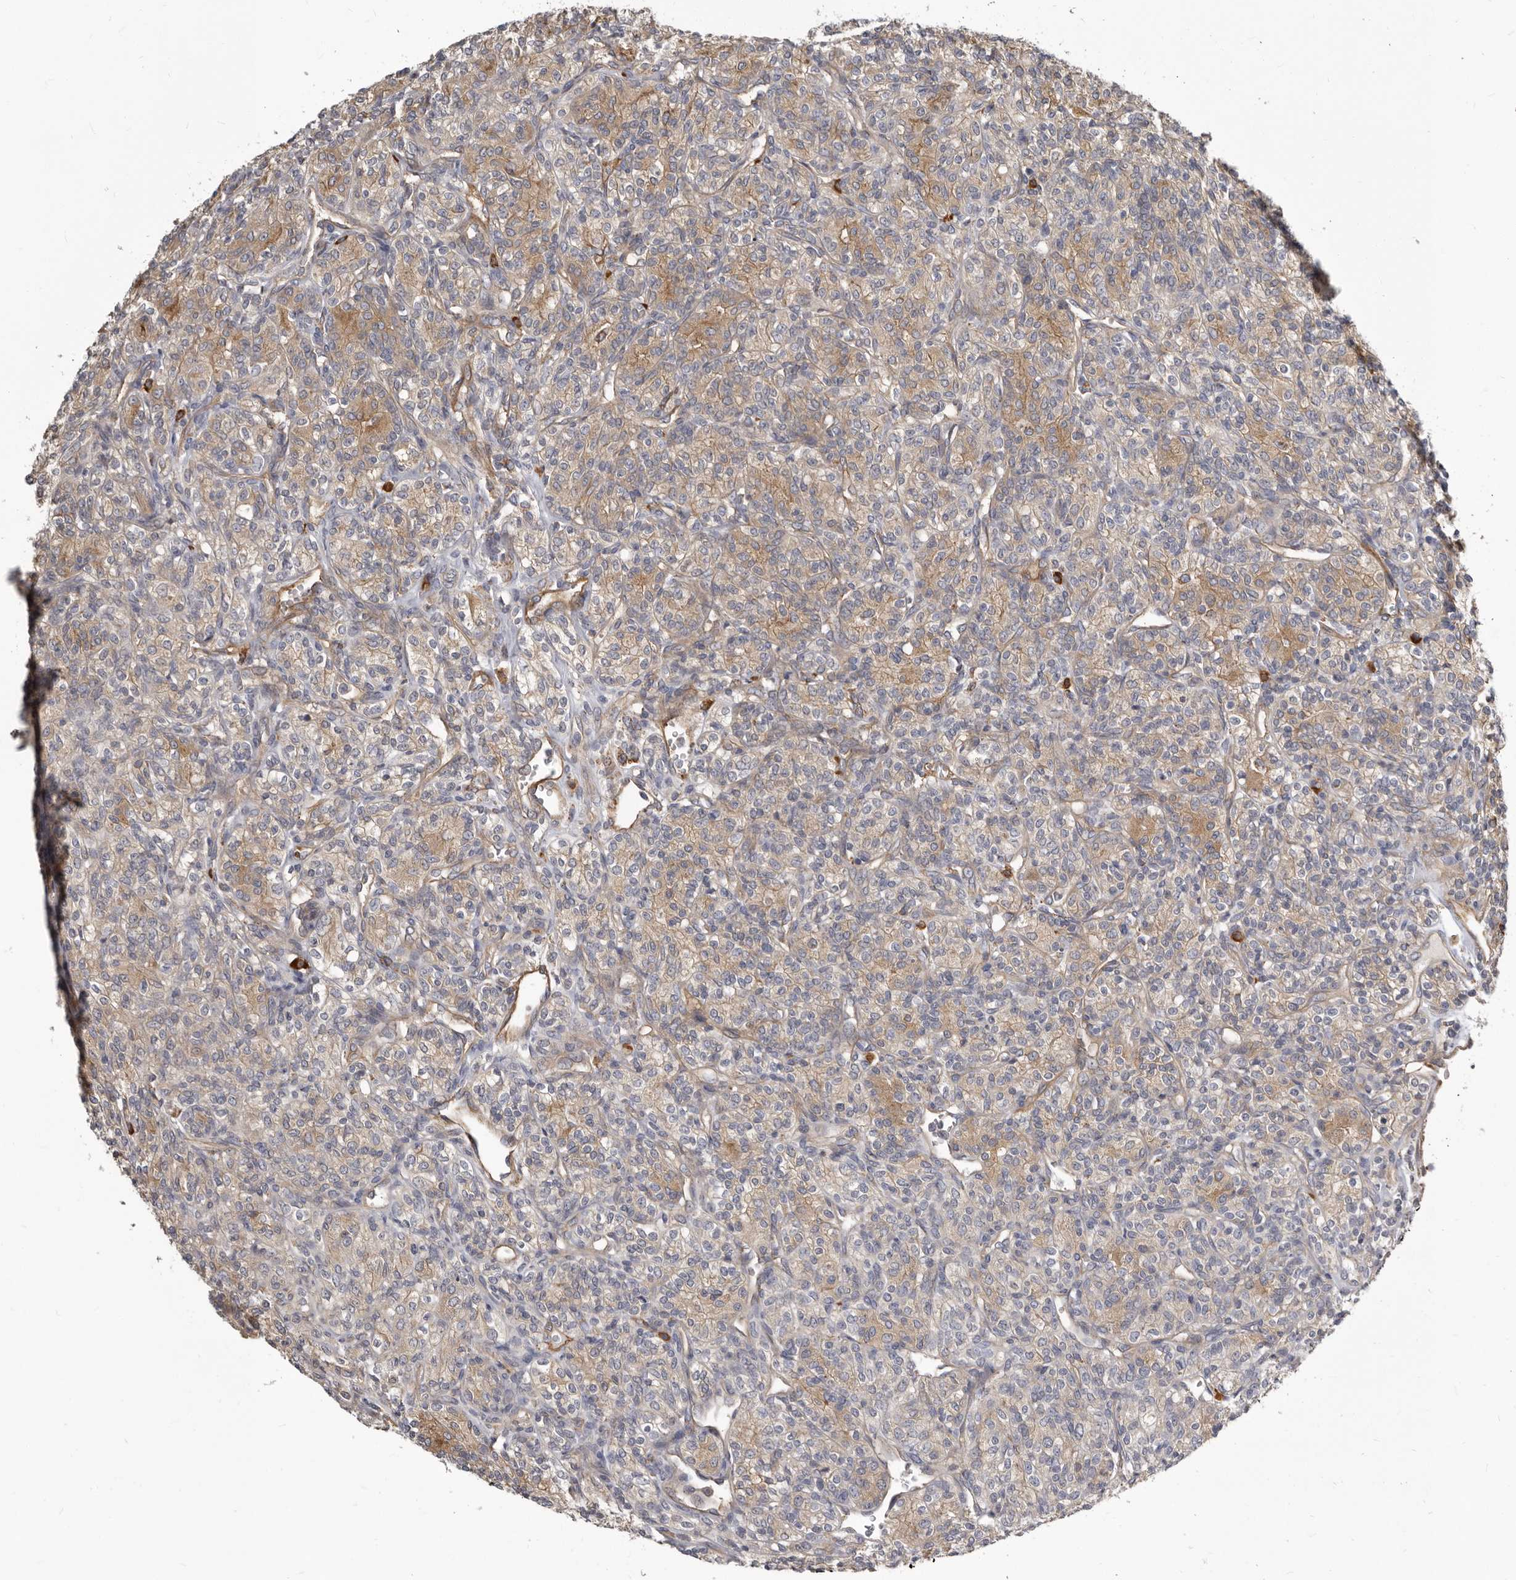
{"staining": {"intensity": "moderate", "quantity": "25%-75%", "location": "cytoplasmic/membranous"}, "tissue": "renal cancer", "cell_type": "Tumor cells", "image_type": "cancer", "snomed": [{"axis": "morphology", "description": "Adenocarcinoma, NOS"}, {"axis": "topography", "description": "Kidney"}], "caption": "This is a photomicrograph of immunohistochemistry (IHC) staining of renal cancer (adenocarcinoma), which shows moderate staining in the cytoplasmic/membranous of tumor cells.", "gene": "ENAH", "patient": {"sex": "male", "age": 77}}